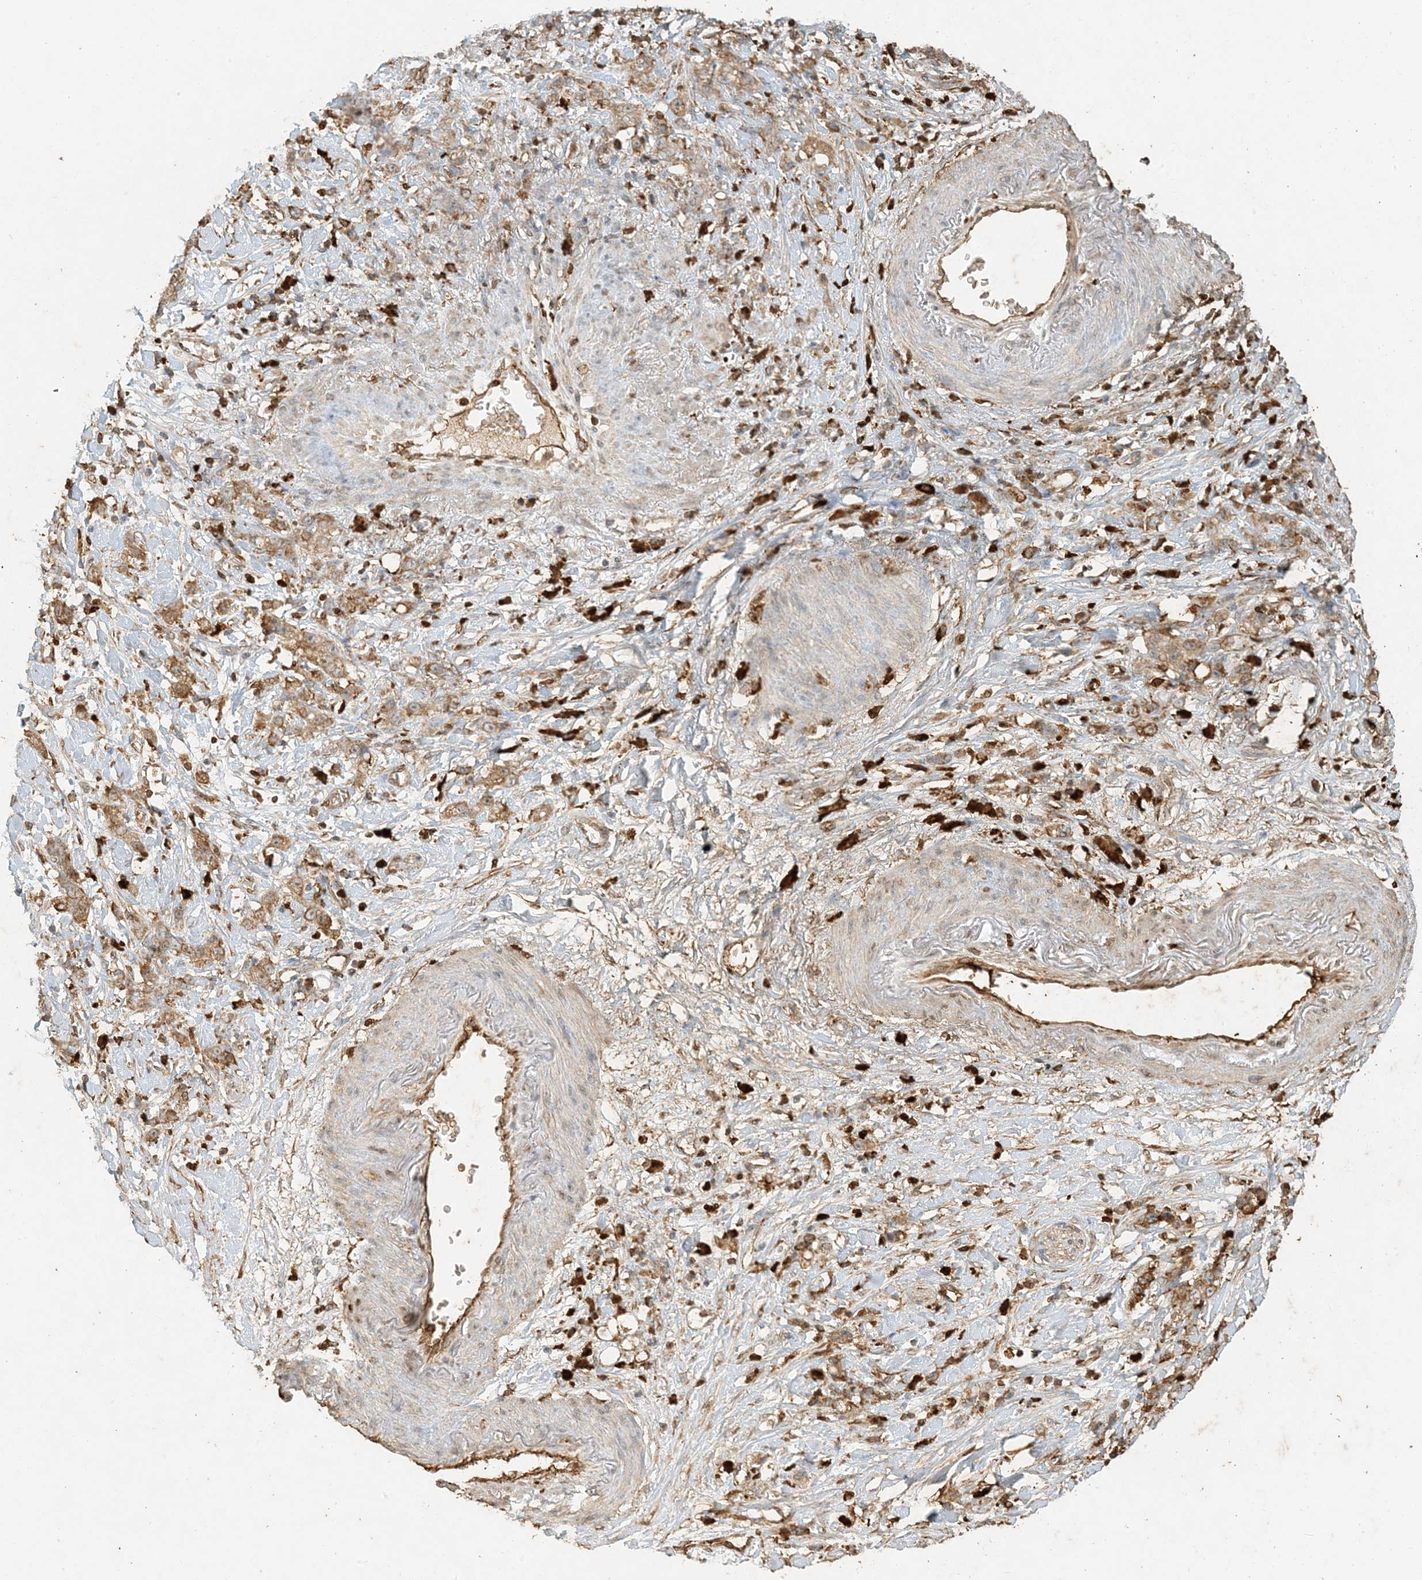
{"staining": {"intensity": "moderate", "quantity": ">75%", "location": "cytoplasmic/membranous"}, "tissue": "stomach cancer", "cell_type": "Tumor cells", "image_type": "cancer", "snomed": [{"axis": "morphology", "description": "Adenocarcinoma, NOS"}, {"axis": "topography", "description": "Stomach, lower"}], "caption": "A micrograph of adenocarcinoma (stomach) stained for a protein reveals moderate cytoplasmic/membranous brown staining in tumor cells.", "gene": "MCOLN1", "patient": {"sex": "male", "age": 88}}